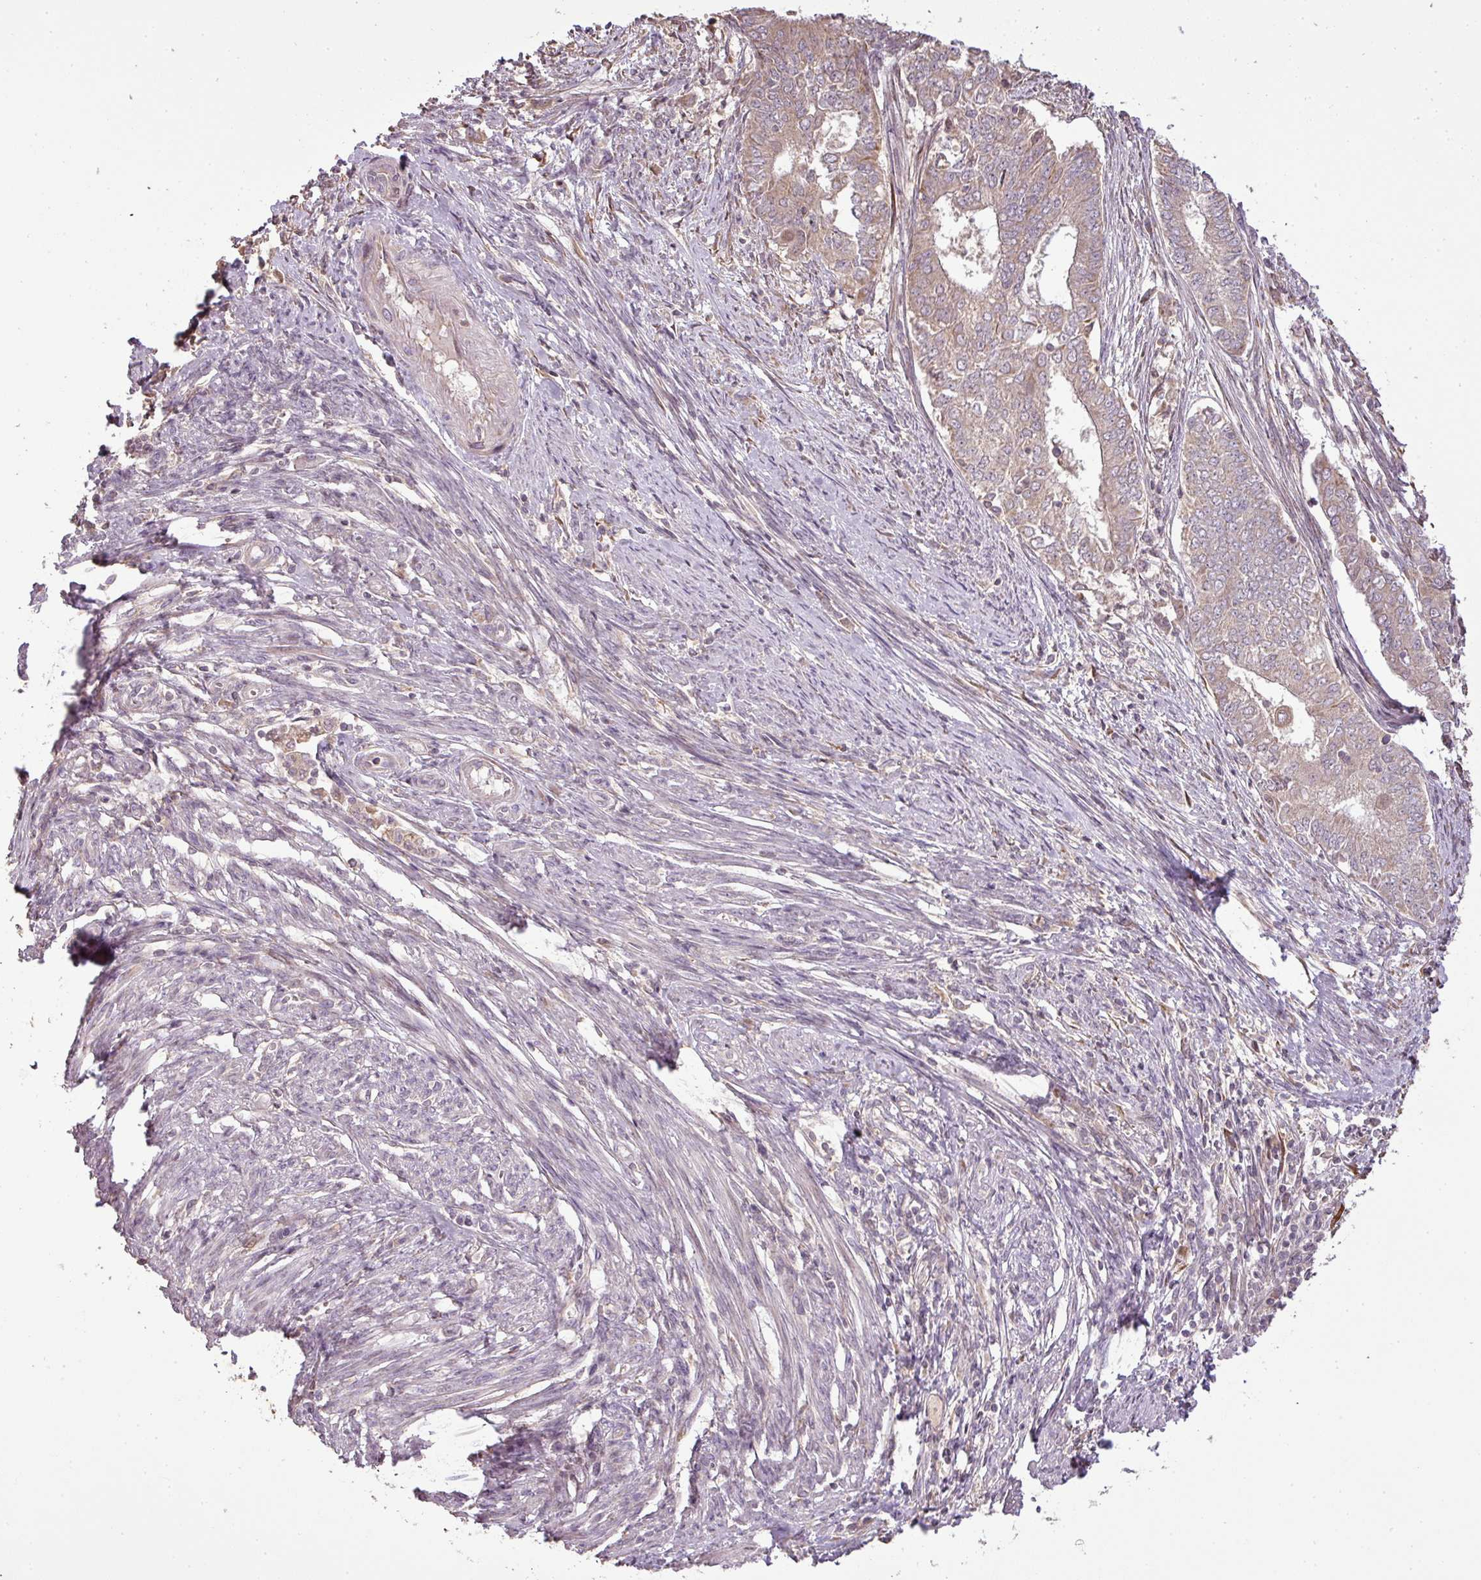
{"staining": {"intensity": "weak", "quantity": ">75%", "location": "cytoplasmic/membranous"}, "tissue": "endometrial cancer", "cell_type": "Tumor cells", "image_type": "cancer", "snomed": [{"axis": "morphology", "description": "Adenocarcinoma, NOS"}, {"axis": "topography", "description": "Endometrium"}], "caption": "A brown stain shows weak cytoplasmic/membranous expression of a protein in endometrial cancer tumor cells. The protein of interest is shown in brown color, while the nuclei are stained blue.", "gene": "FAIM", "patient": {"sex": "female", "age": 62}}